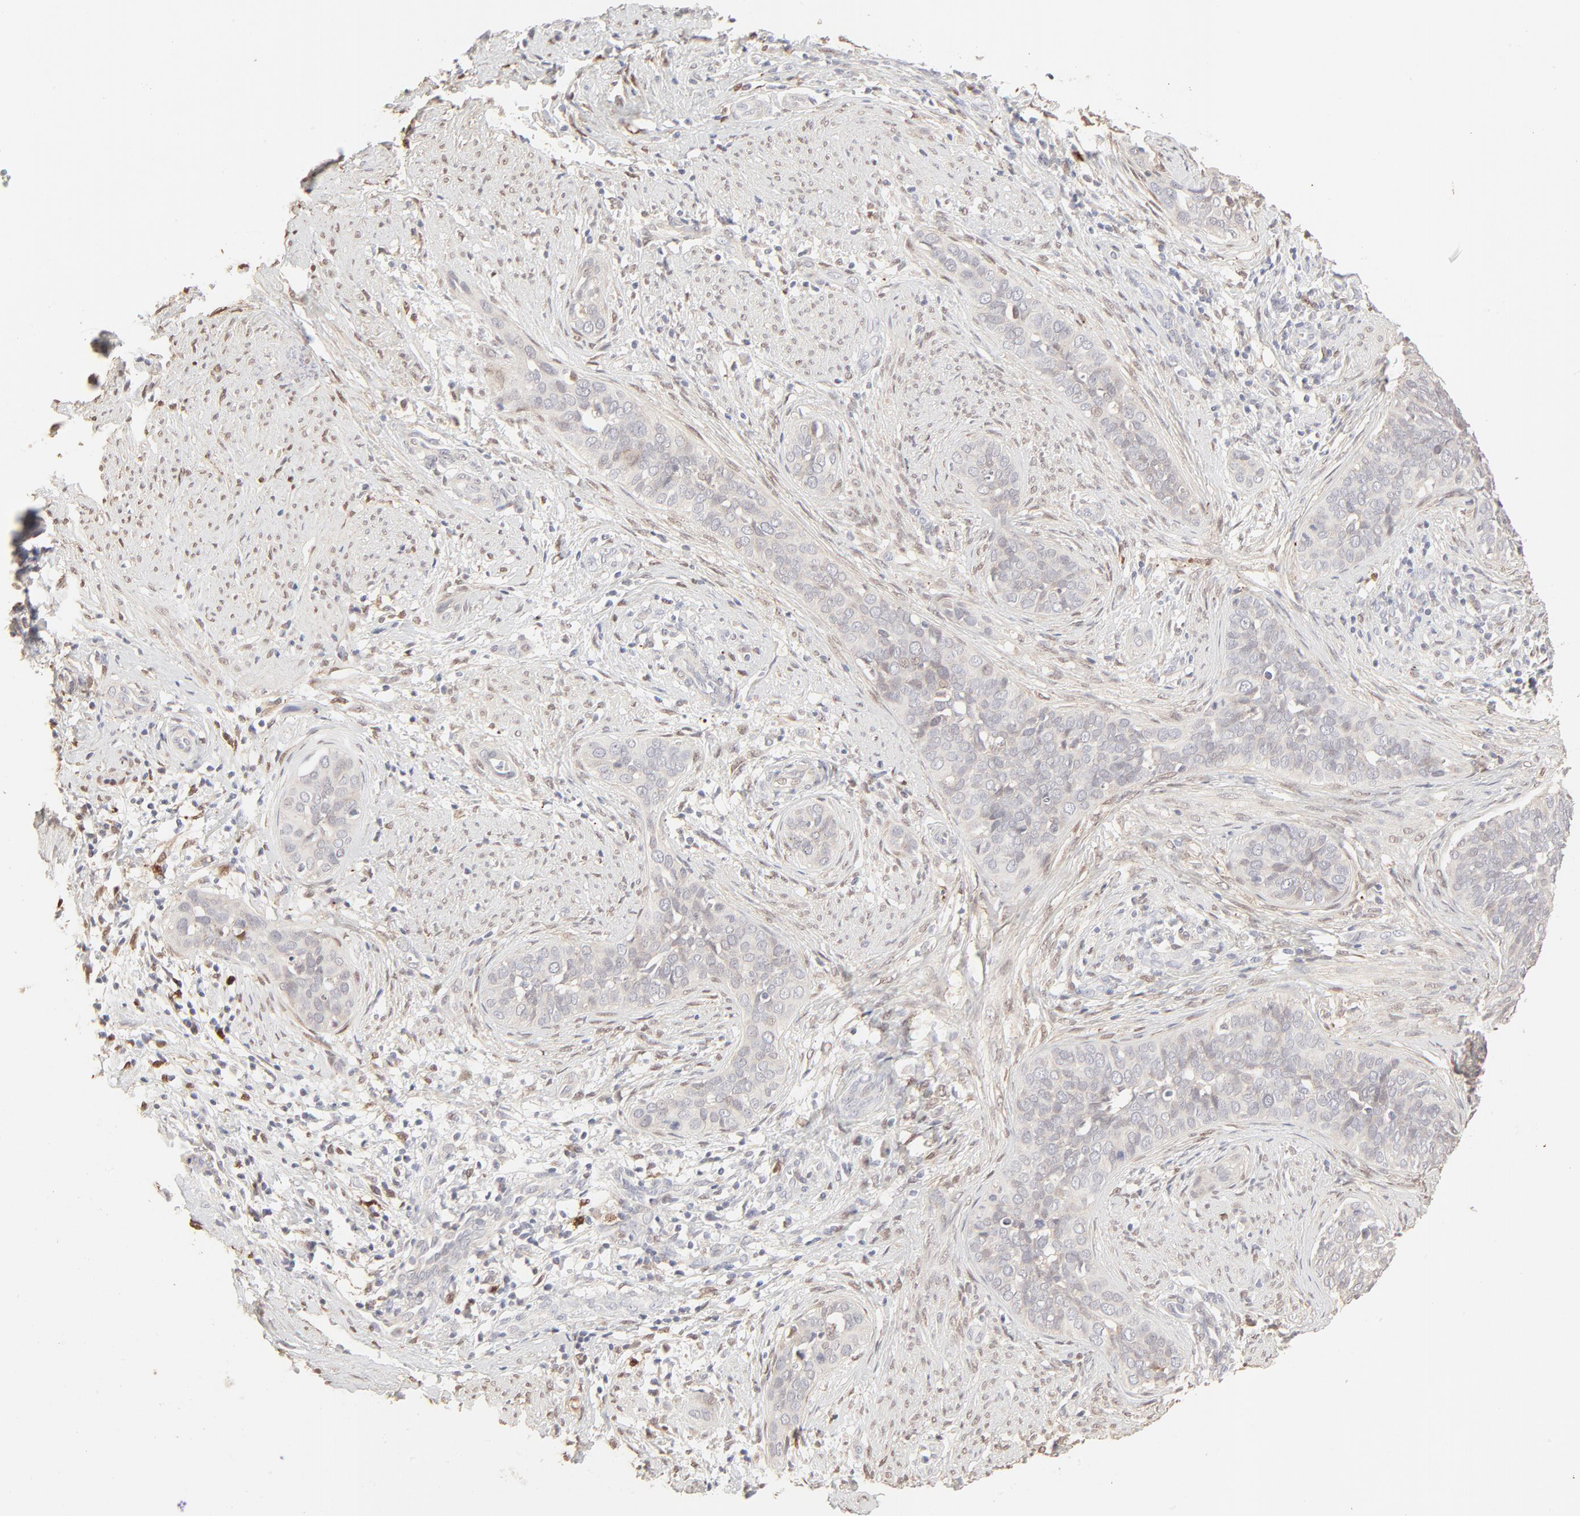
{"staining": {"intensity": "negative", "quantity": "none", "location": "none"}, "tissue": "cervical cancer", "cell_type": "Tumor cells", "image_type": "cancer", "snomed": [{"axis": "morphology", "description": "Squamous cell carcinoma, NOS"}, {"axis": "topography", "description": "Cervix"}], "caption": "Tumor cells are negative for brown protein staining in cervical squamous cell carcinoma.", "gene": "LGALS2", "patient": {"sex": "female", "age": 31}}